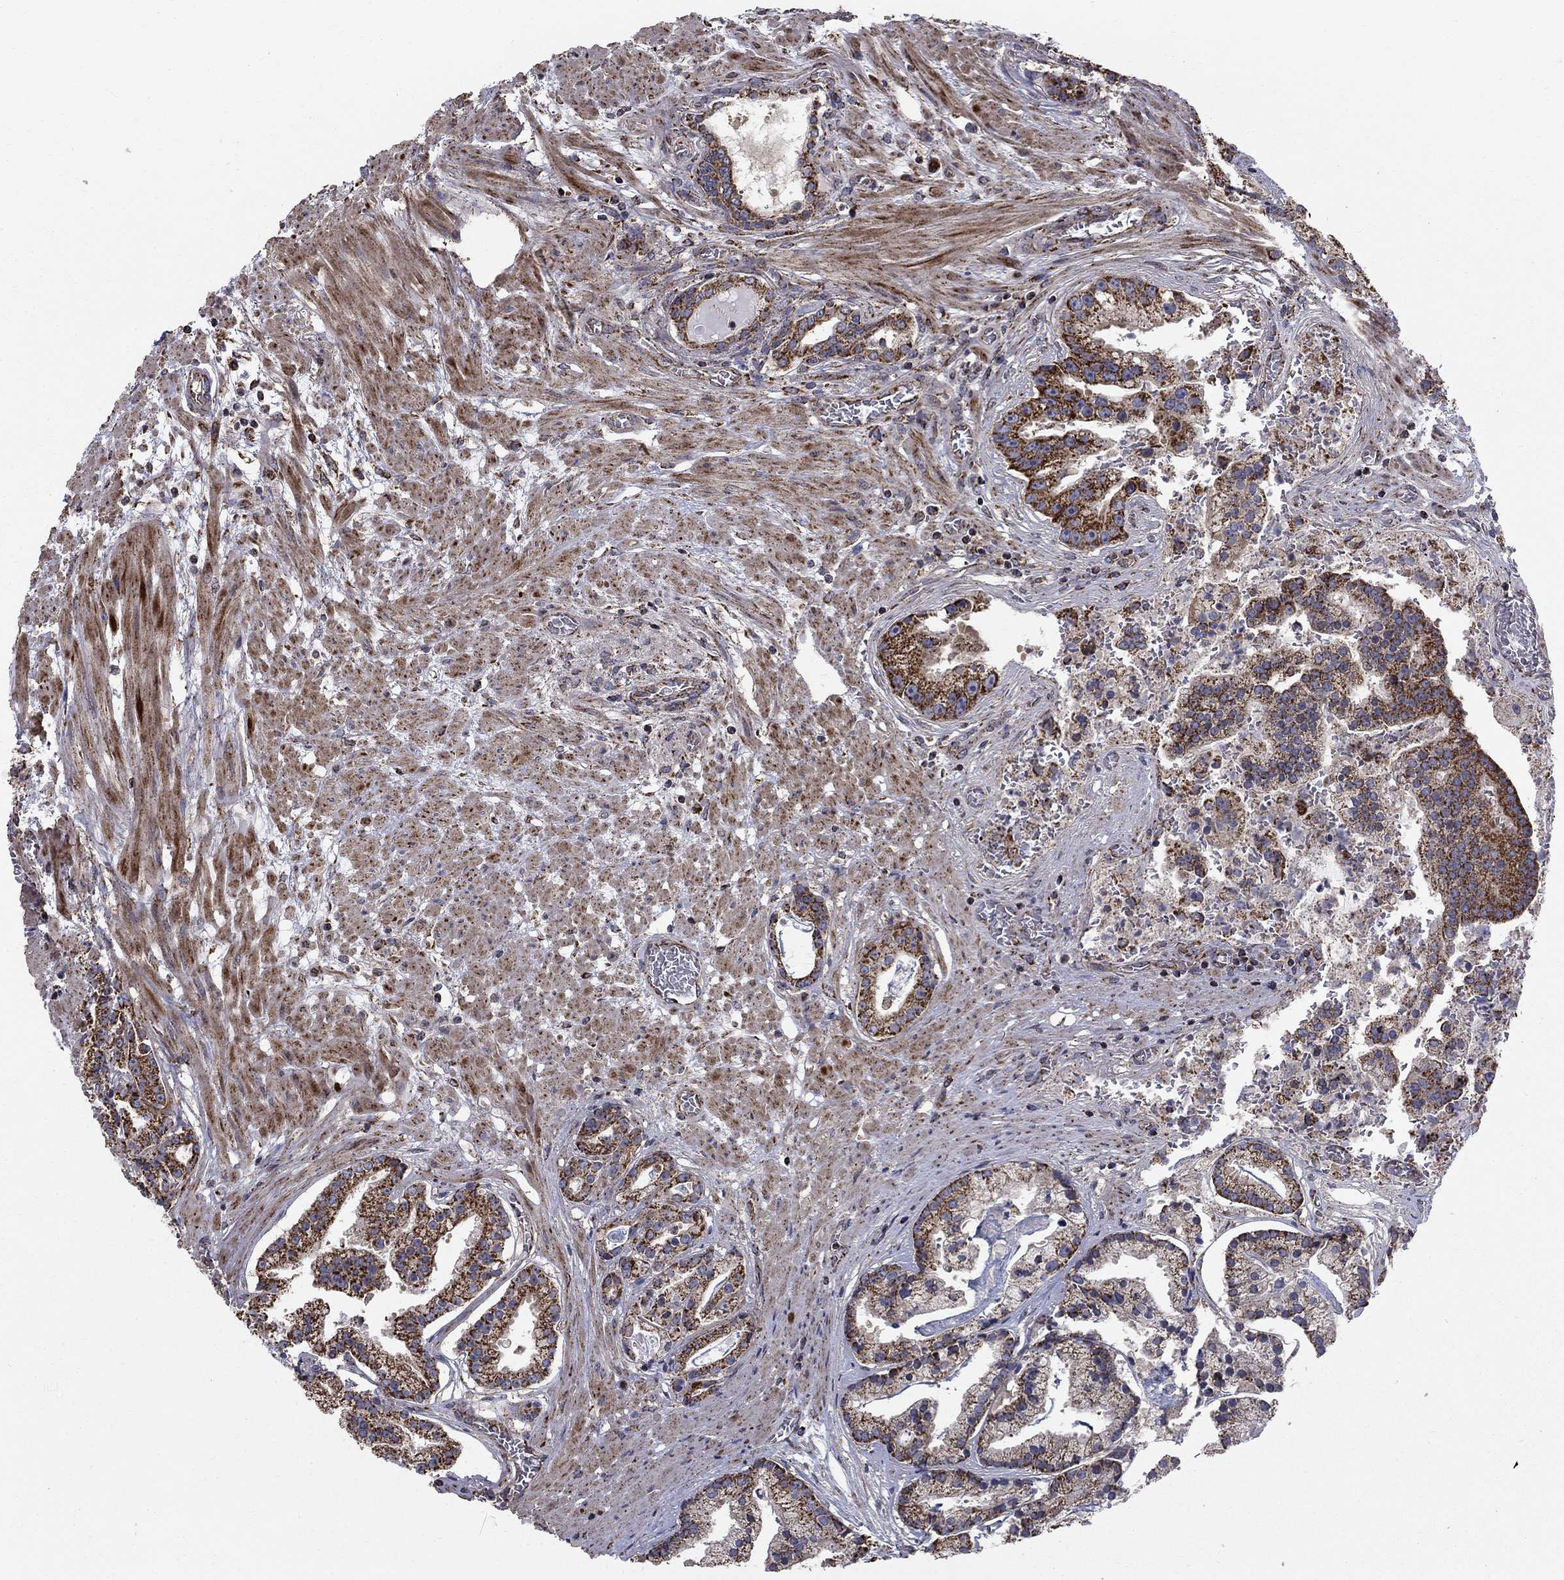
{"staining": {"intensity": "strong", "quantity": "25%-75%", "location": "cytoplasmic/membranous"}, "tissue": "prostate cancer", "cell_type": "Tumor cells", "image_type": "cancer", "snomed": [{"axis": "morphology", "description": "Adenocarcinoma, NOS"}, {"axis": "topography", "description": "Prostate and seminal vesicle, NOS"}, {"axis": "topography", "description": "Prostate"}], "caption": "There is high levels of strong cytoplasmic/membranous expression in tumor cells of prostate adenocarcinoma, as demonstrated by immunohistochemical staining (brown color).", "gene": "NDUFS8", "patient": {"sex": "male", "age": 44}}